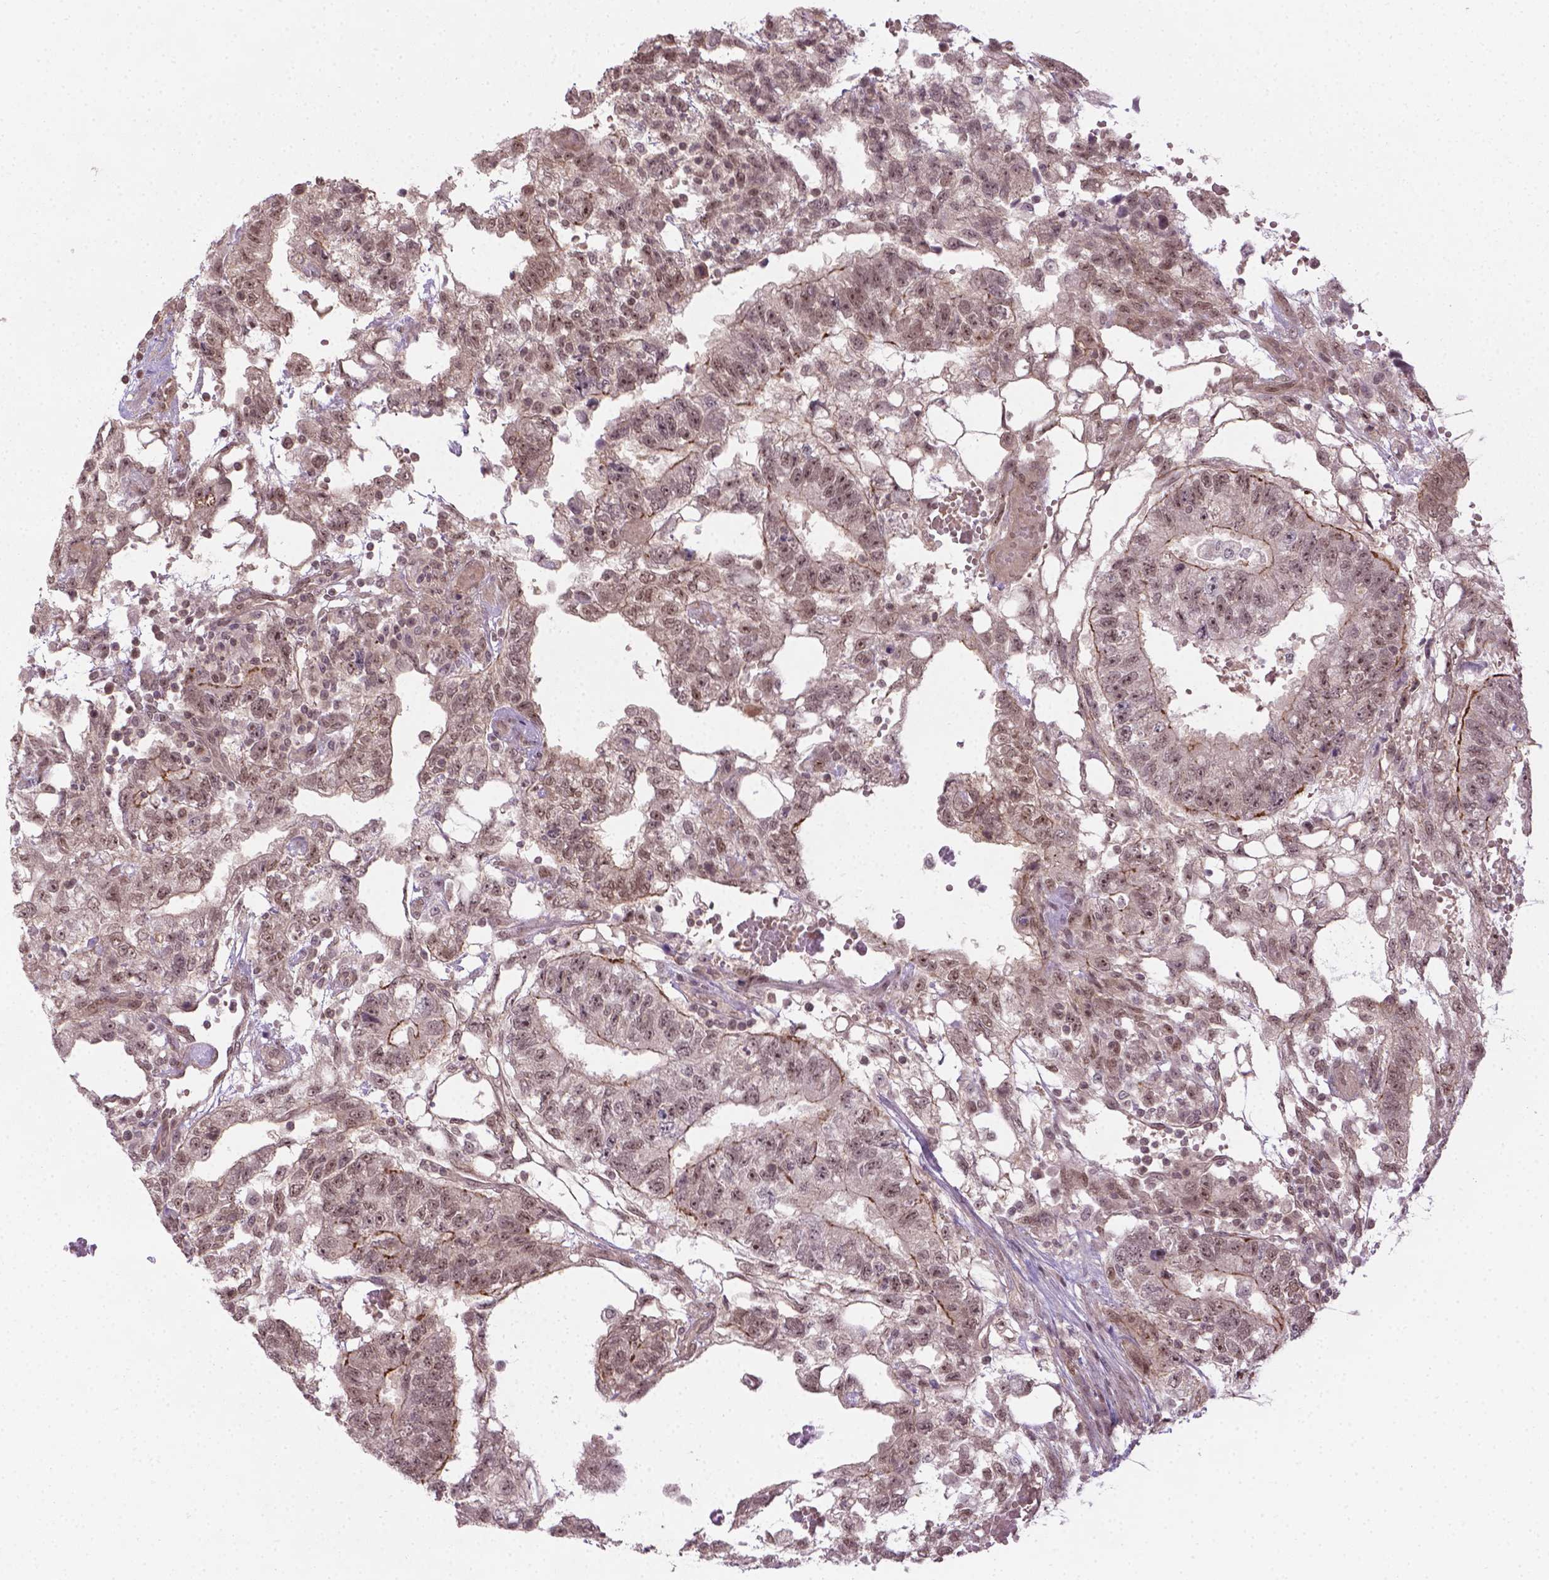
{"staining": {"intensity": "moderate", "quantity": ">75%", "location": "cytoplasmic/membranous,nuclear"}, "tissue": "testis cancer", "cell_type": "Tumor cells", "image_type": "cancer", "snomed": [{"axis": "morphology", "description": "Carcinoma, Embryonal, NOS"}, {"axis": "topography", "description": "Testis"}], "caption": "The photomicrograph displays a brown stain indicating the presence of a protein in the cytoplasmic/membranous and nuclear of tumor cells in testis embryonal carcinoma. (DAB (3,3'-diaminobenzidine) = brown stain, brightfield microscopy at high magnification).", "gene": "ANKRD54", "patient": {"sex": "male", "age": 32}}